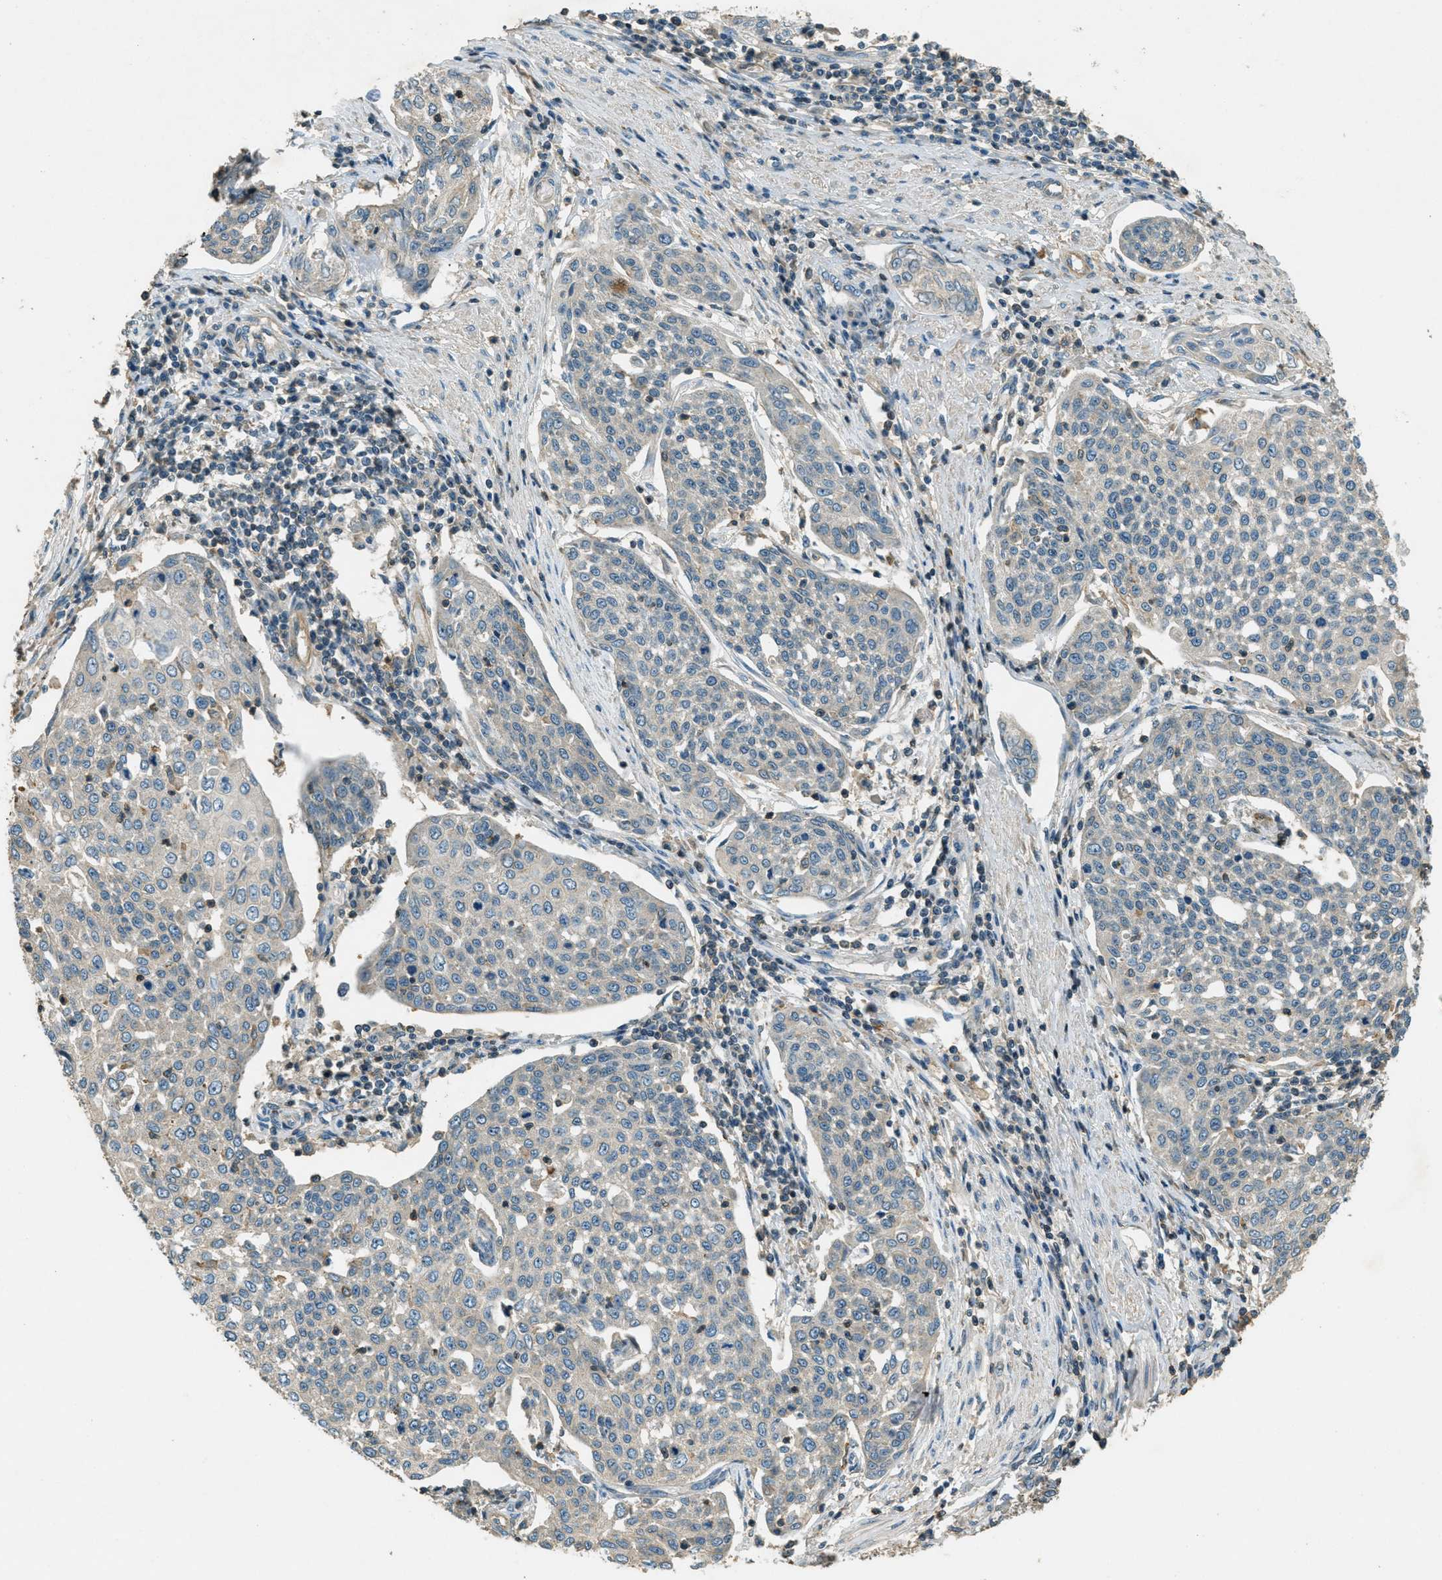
{"staining": {"intensity": "negative", "quantity": "none", "location": "none"}, "tissue": "cervical cancer", "cell_type": "Tumor cells", "image_type": "cancer", "snomed": [{"axis": "morphology", "description": "Squamous cell carcinoma, NOS"}, {"axis": "topography", "description": "Cervix"}], "caption": "Human cervical squamous cell carcinoma stained for a protein using IHC displays no expression in tumor cells.", "gene": "NUDT4", "patient": {"sex": "female", "age": 34}}